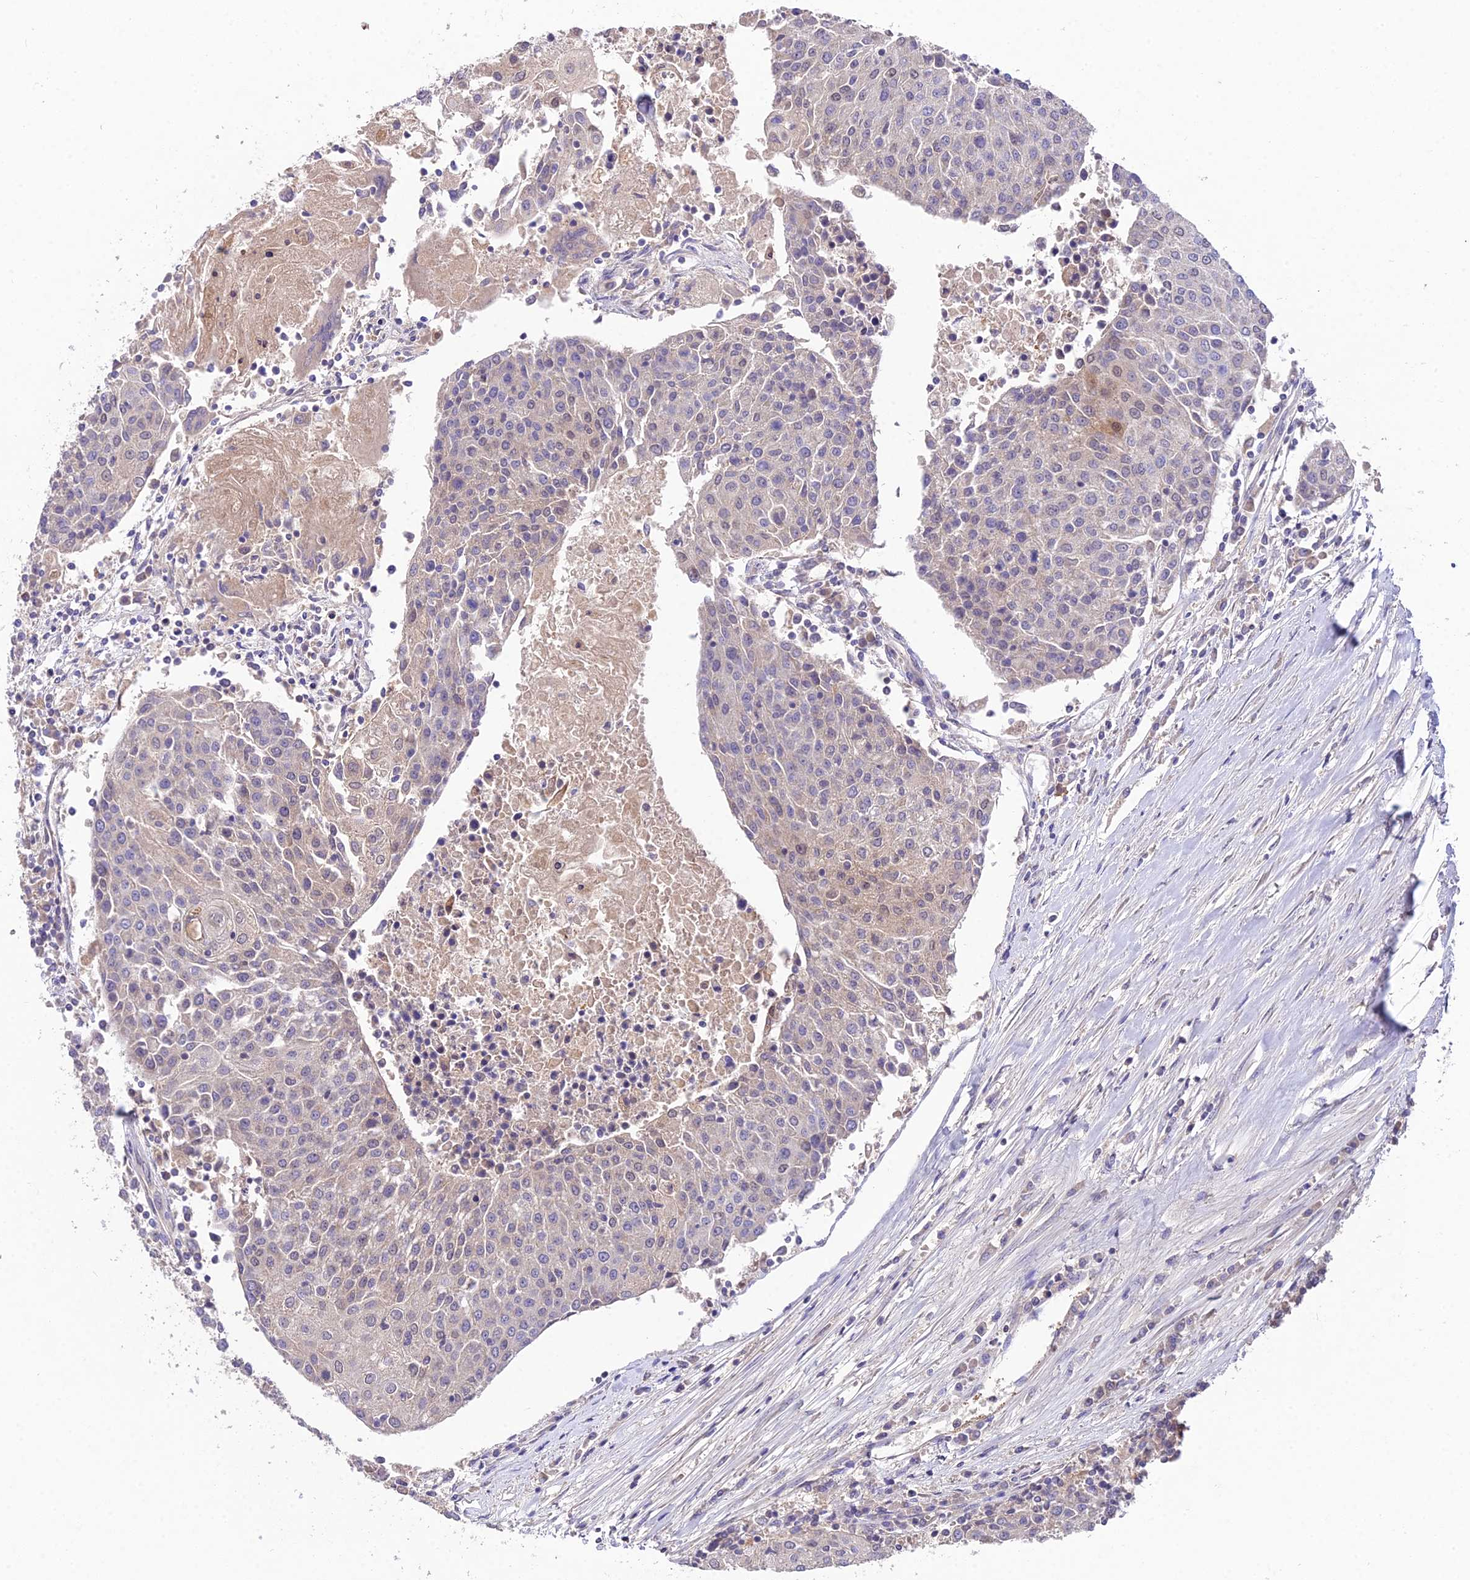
{"staining": {"intensity": "weak", "quantity": "<25%", "location": "nuclear"}, "tissue": "urothelial cancer", "cell_type": "Tumor cells", "image_type": "cancer", "snomed": [{"axis": "morphology", "description": "Urothelial carcinoma, High grade"}, {"axis": "topography", "description": "Urinary bladder"}], "caption": "DAB immunohistochemical staining of human high-grade urothelial carcinoma demonstrates no significant positivity in tumor cells. (Stains: DAB (3,3'-diaminobenzidine) IHC with hematoxylin counter stain, Microscopy: brightfield microscopy at high magnification).", "gene": "PGK1", "patient": {"sex": "female", "age": 85}}